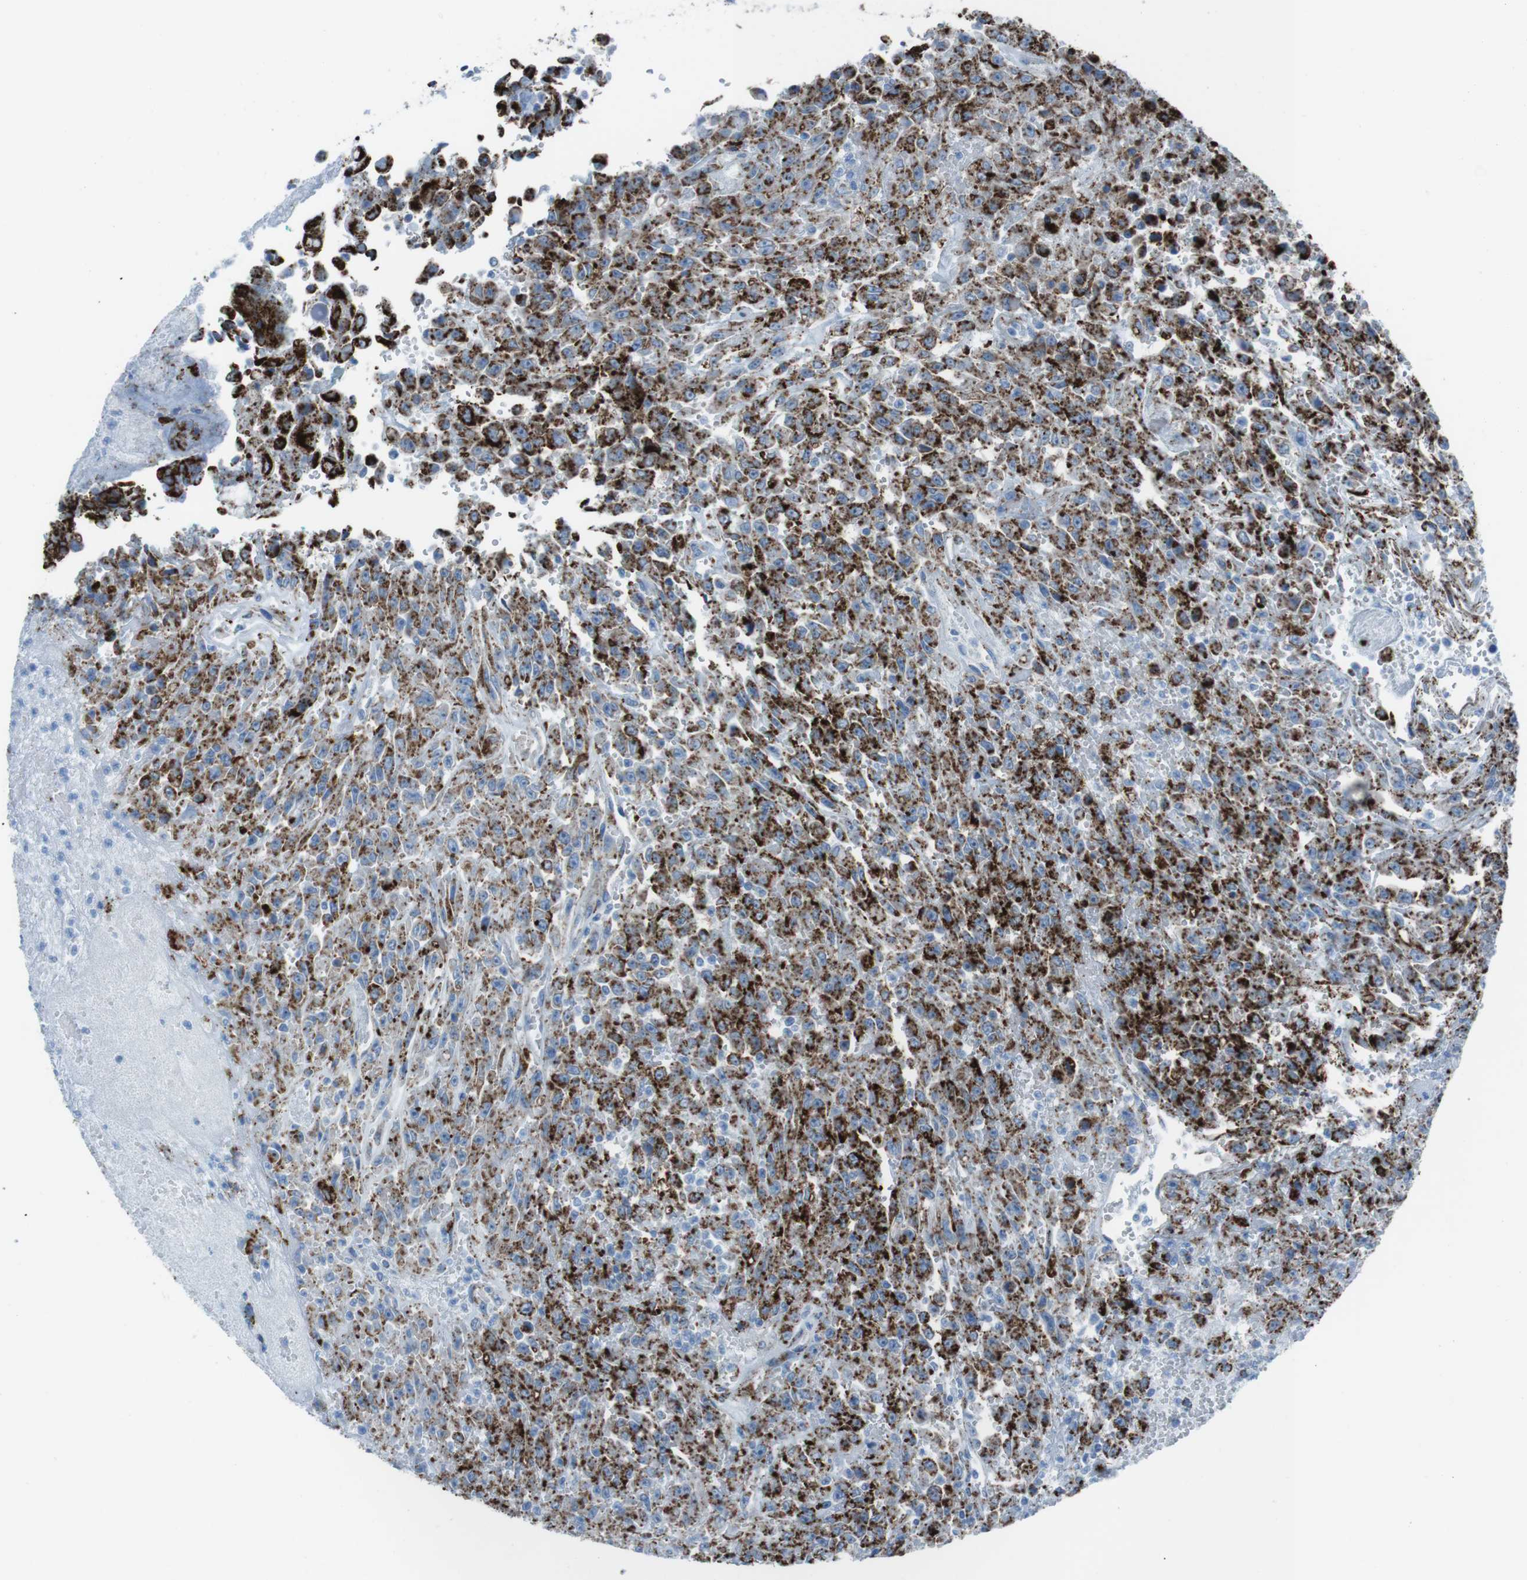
{"staining": {"intensity": "strong", "quantity": ">75%", "location": "cytoplasmic/membranous"}, "tissue": "urothelial cancer", "cell_type": "Tumor cells", "image_type": "cancer", "snomed": [{"axis": "morphology", "description": "Urothelial carcinoma, High grade"}, {"axis": "topography", "description": "Urinary bladder"}], "caption": "Human urothelial cancer stained with a protein marker shows strong staining in tumor cells.", "gene": "SCARB2", "patient": {"sex": "male", "age": 46}}